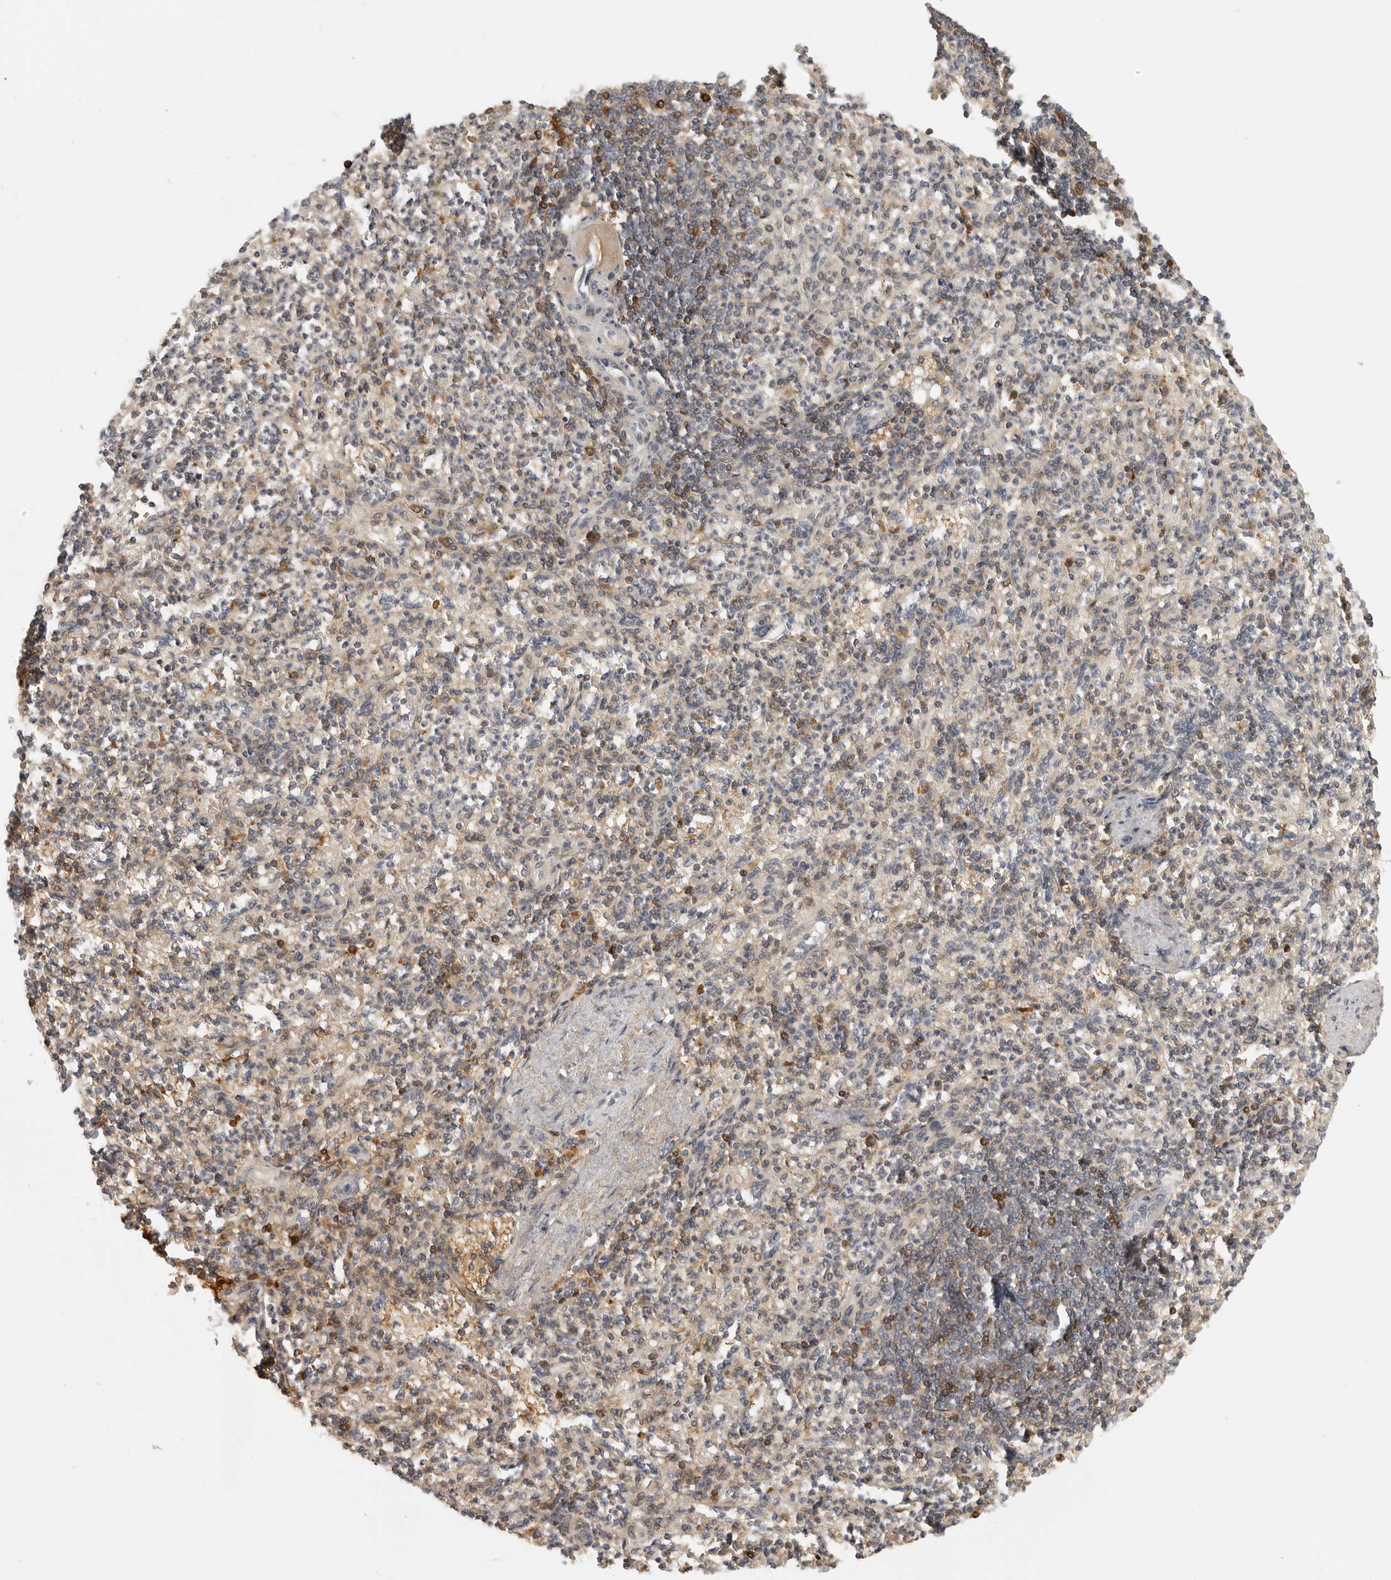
{"staining": {"intensity": "weak", "quantity": "25%-75%", "location": "cytoplasmic/membranous"}, "tissue": "spleen", "cell_type": "Cells in red pulp", "image_type": "normal", "snomed": [{"axis": "morphology", "description": "Normal tissue, NOS"}, {"axis": "topography", "description": "Spleen"}], "caption": "Immunohistochemical staining of normal spleen demonstrates weak cytoplasmic/membranous protein staining in about 25%-75% of cells in red pulp. (brown staining indicates protein expression, while blue staining denotes nuclei).", "gene": "UROD", "patient": {"sex": "female", "age": 74}}